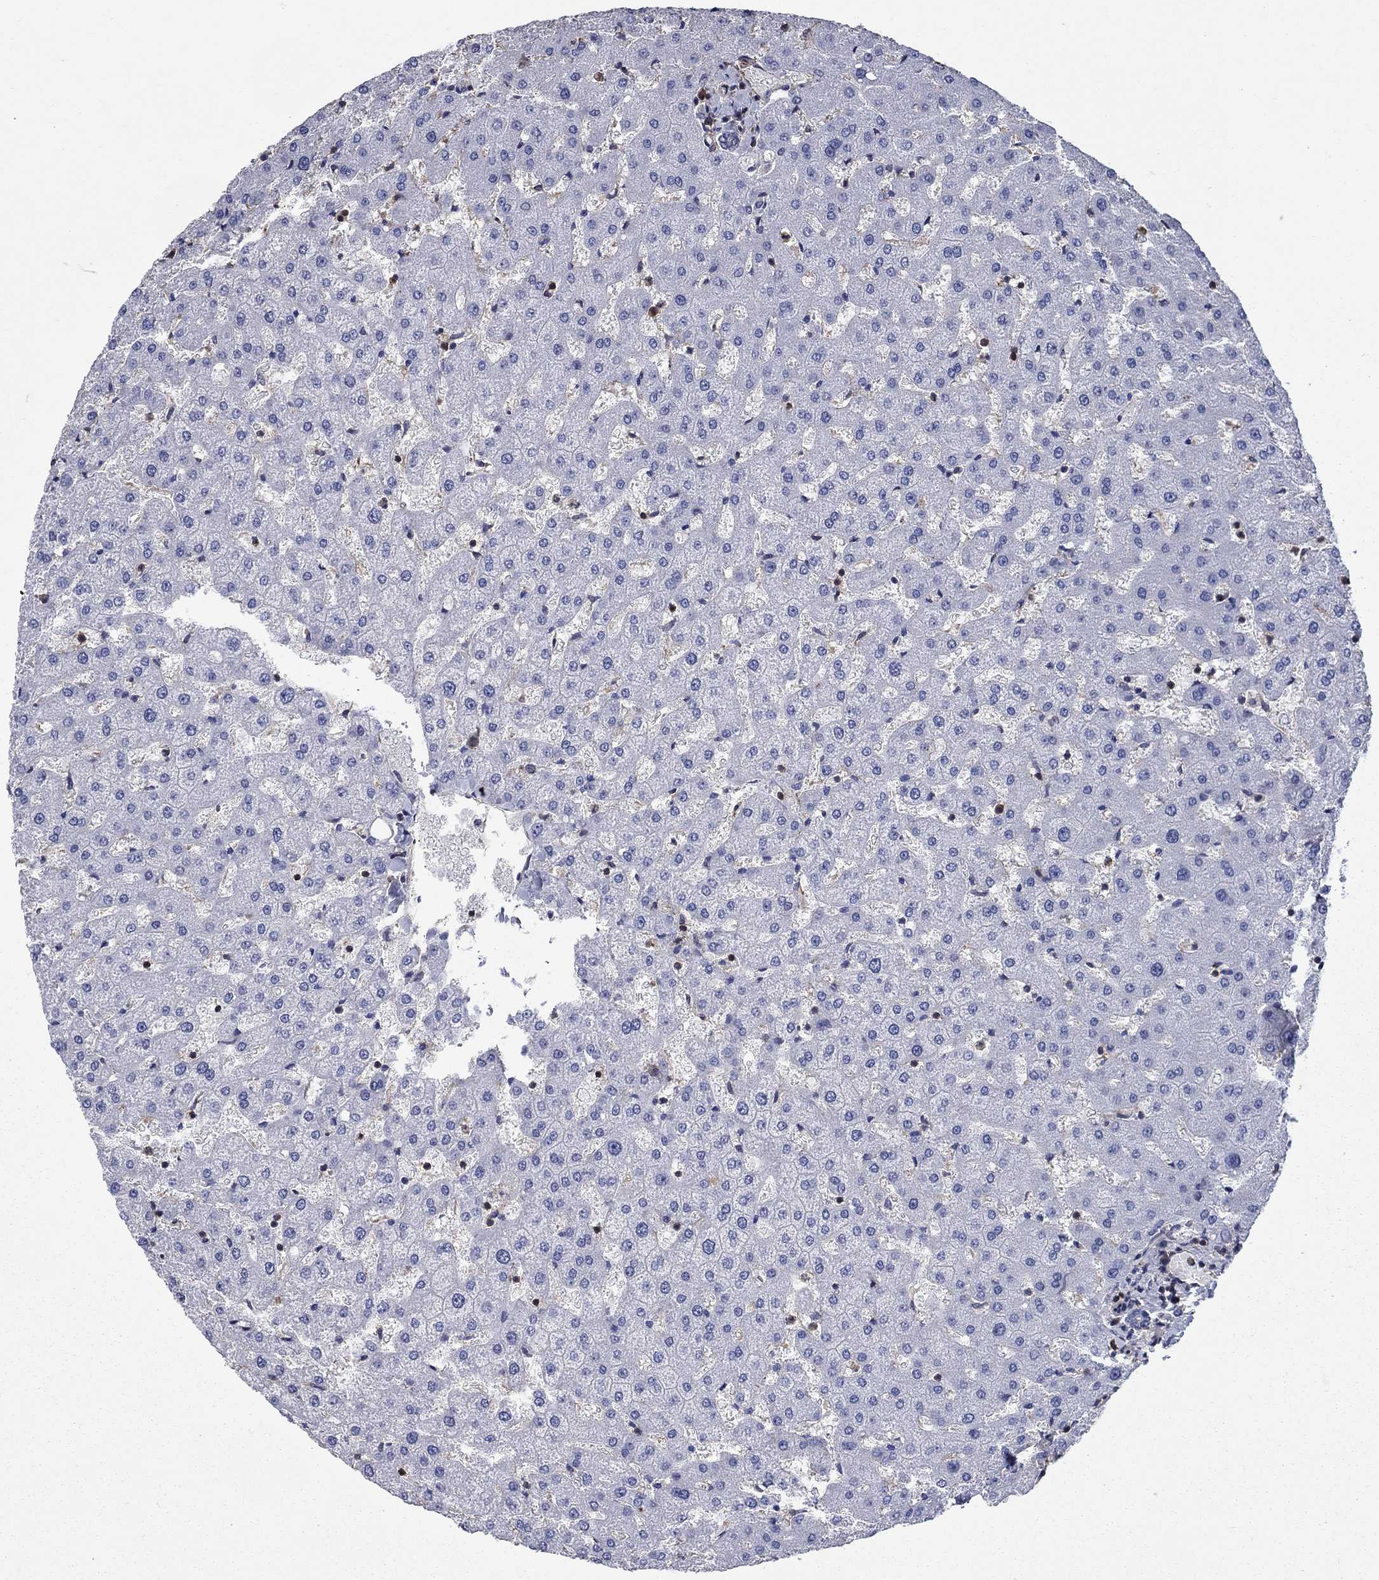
{"staining": {"intensity": "negative", "quantity": "none", "location": "none"}, "tissue": "liver", "cell_type": "Cholangiocytes", "image_type": "normal", "snomed": [{"axis": "morphology", "description": "Normal tissue, NOS"}, {"axis": "topography", "description": "Liver"}], "caption": "Cholangiocytes are negative for brown protein staining in normal liver. (Brightfield microscopy of DAB (3,3'-diaminobenzidine) immunohistochemistry (IHC) at high magnification).", "gene": "DVL1", "patient": {"sex": "female", "age": 50}}